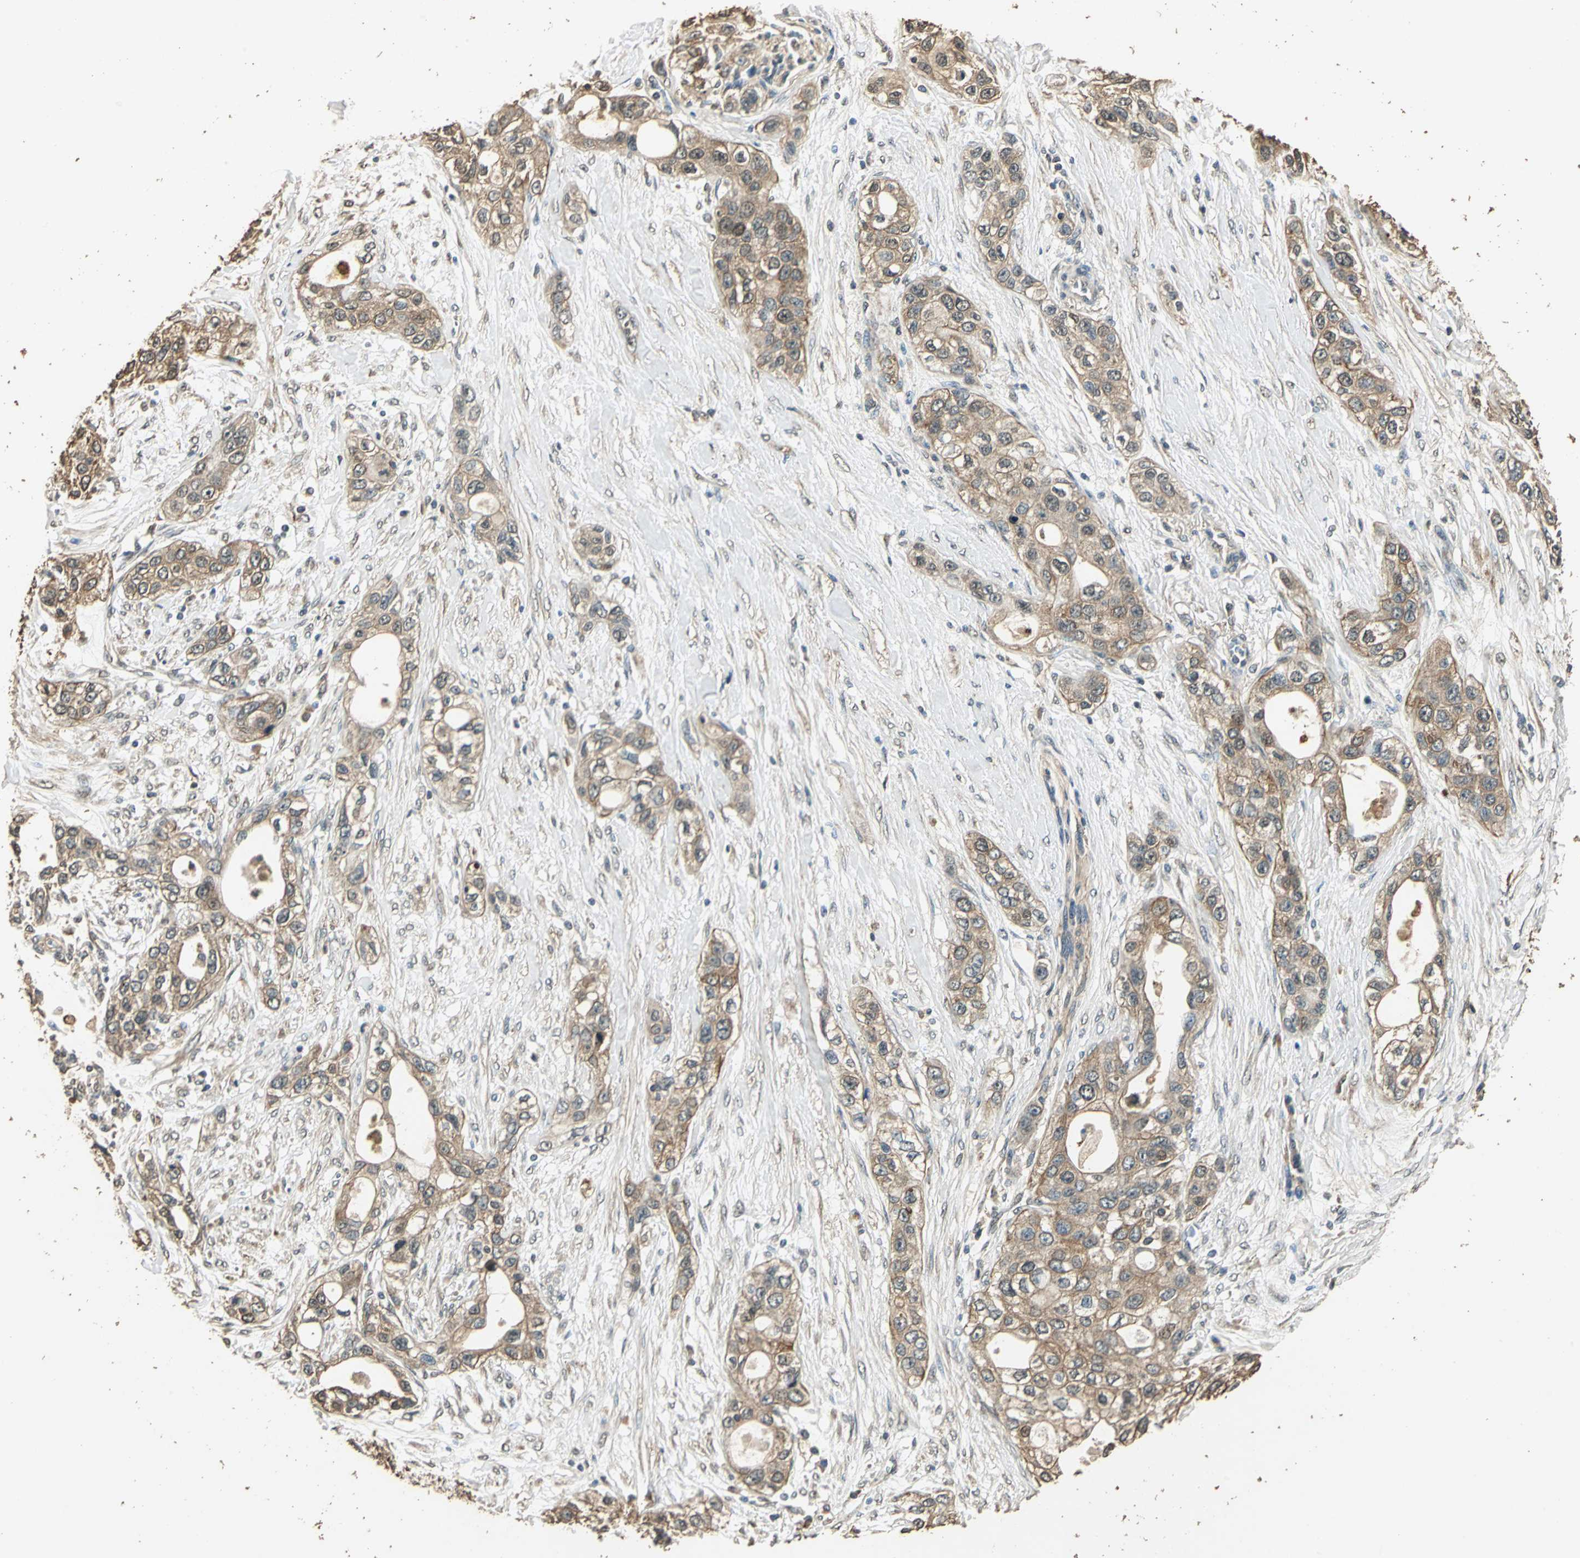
{"staining": {"intensity": "moderate", "quantity": ">75%", "location": "cytoplasmic/membranous"}, "tissue": "pancreatic cancer", "cell_type": "Tumor cells", "image_type": "cancer", "snomed": [{"axis": "morphology", "description": "Adenocarcinoma, NOS"}, {"axis": "topography", "description": "Pancreas"}], "caption": "Immunohistochemistry (IHC) (DAB (3,3'-diaminobenzidine)) staining of pancreatic adenocarcinoma reveals moderate cytoplasmic/membranous protein staining in about >75% of tumor cells. (IHC, brightfield microscopy, high magnification).", "gene": "TMPRSS4", "patient": {"sex": "female", "age": 70}}